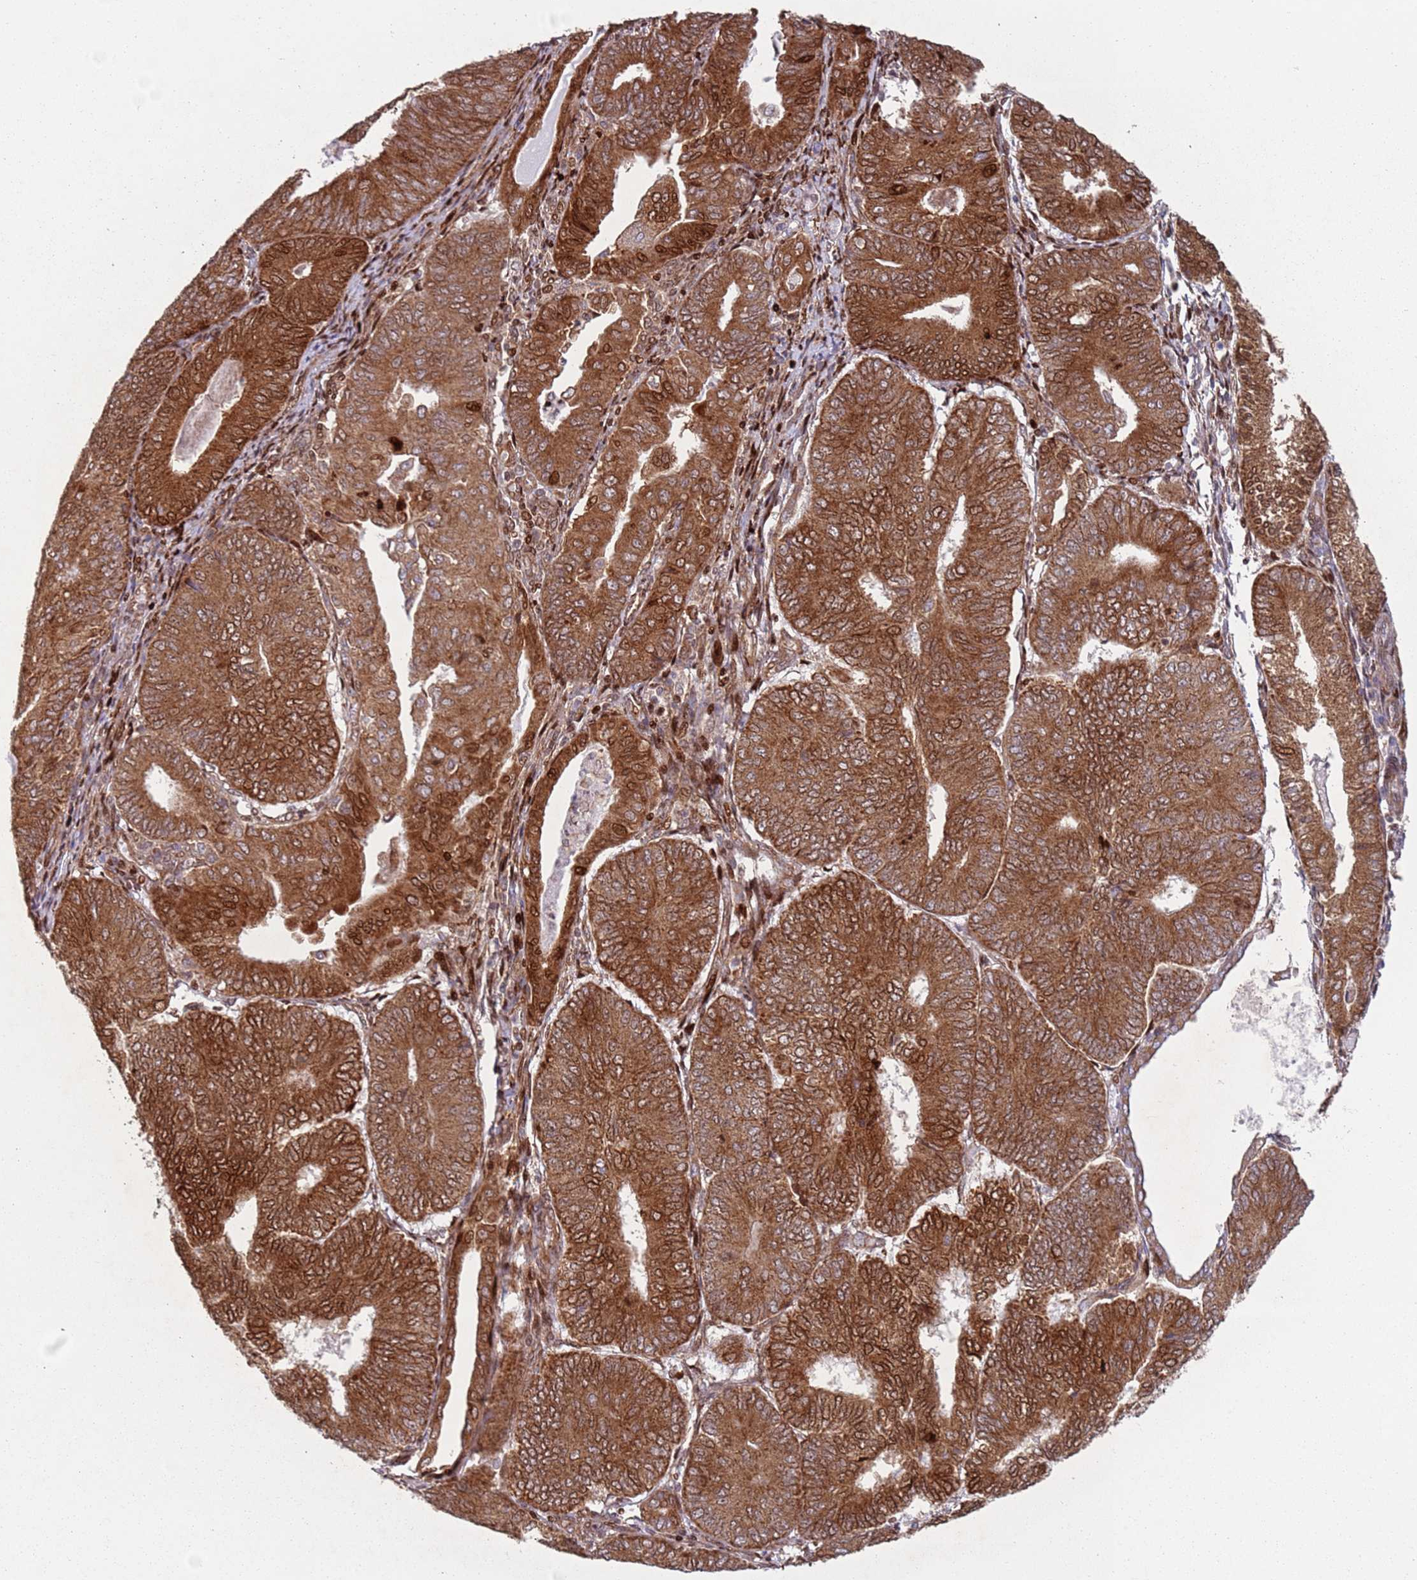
{"staining": {"intensity": "strong", "quantity": ">75%", "location": "cytoplasmic/membranous,nuclear"}, "tissue": "endometrial cancer", "cell_type": "Tumor cells", "image_type": "cancer", "snomed": [{"axis": "morphology", "description": "Adenocarcinoma, NOS"}, {"axis": "topography", "description": "Endometrium"}], "caption": "Immunohistochemical staining of human endometrial adenocarcinoma shows strong cytoplasmic/membranous and nuclear protein positivity in approximately >75% of tumor cells. Immunohistochemistry (ihc) stains the protein in brown and the nuclei are stained blue.", "gene": "HNRNPLL", "patient": {"sex": "female", "age": 81}}